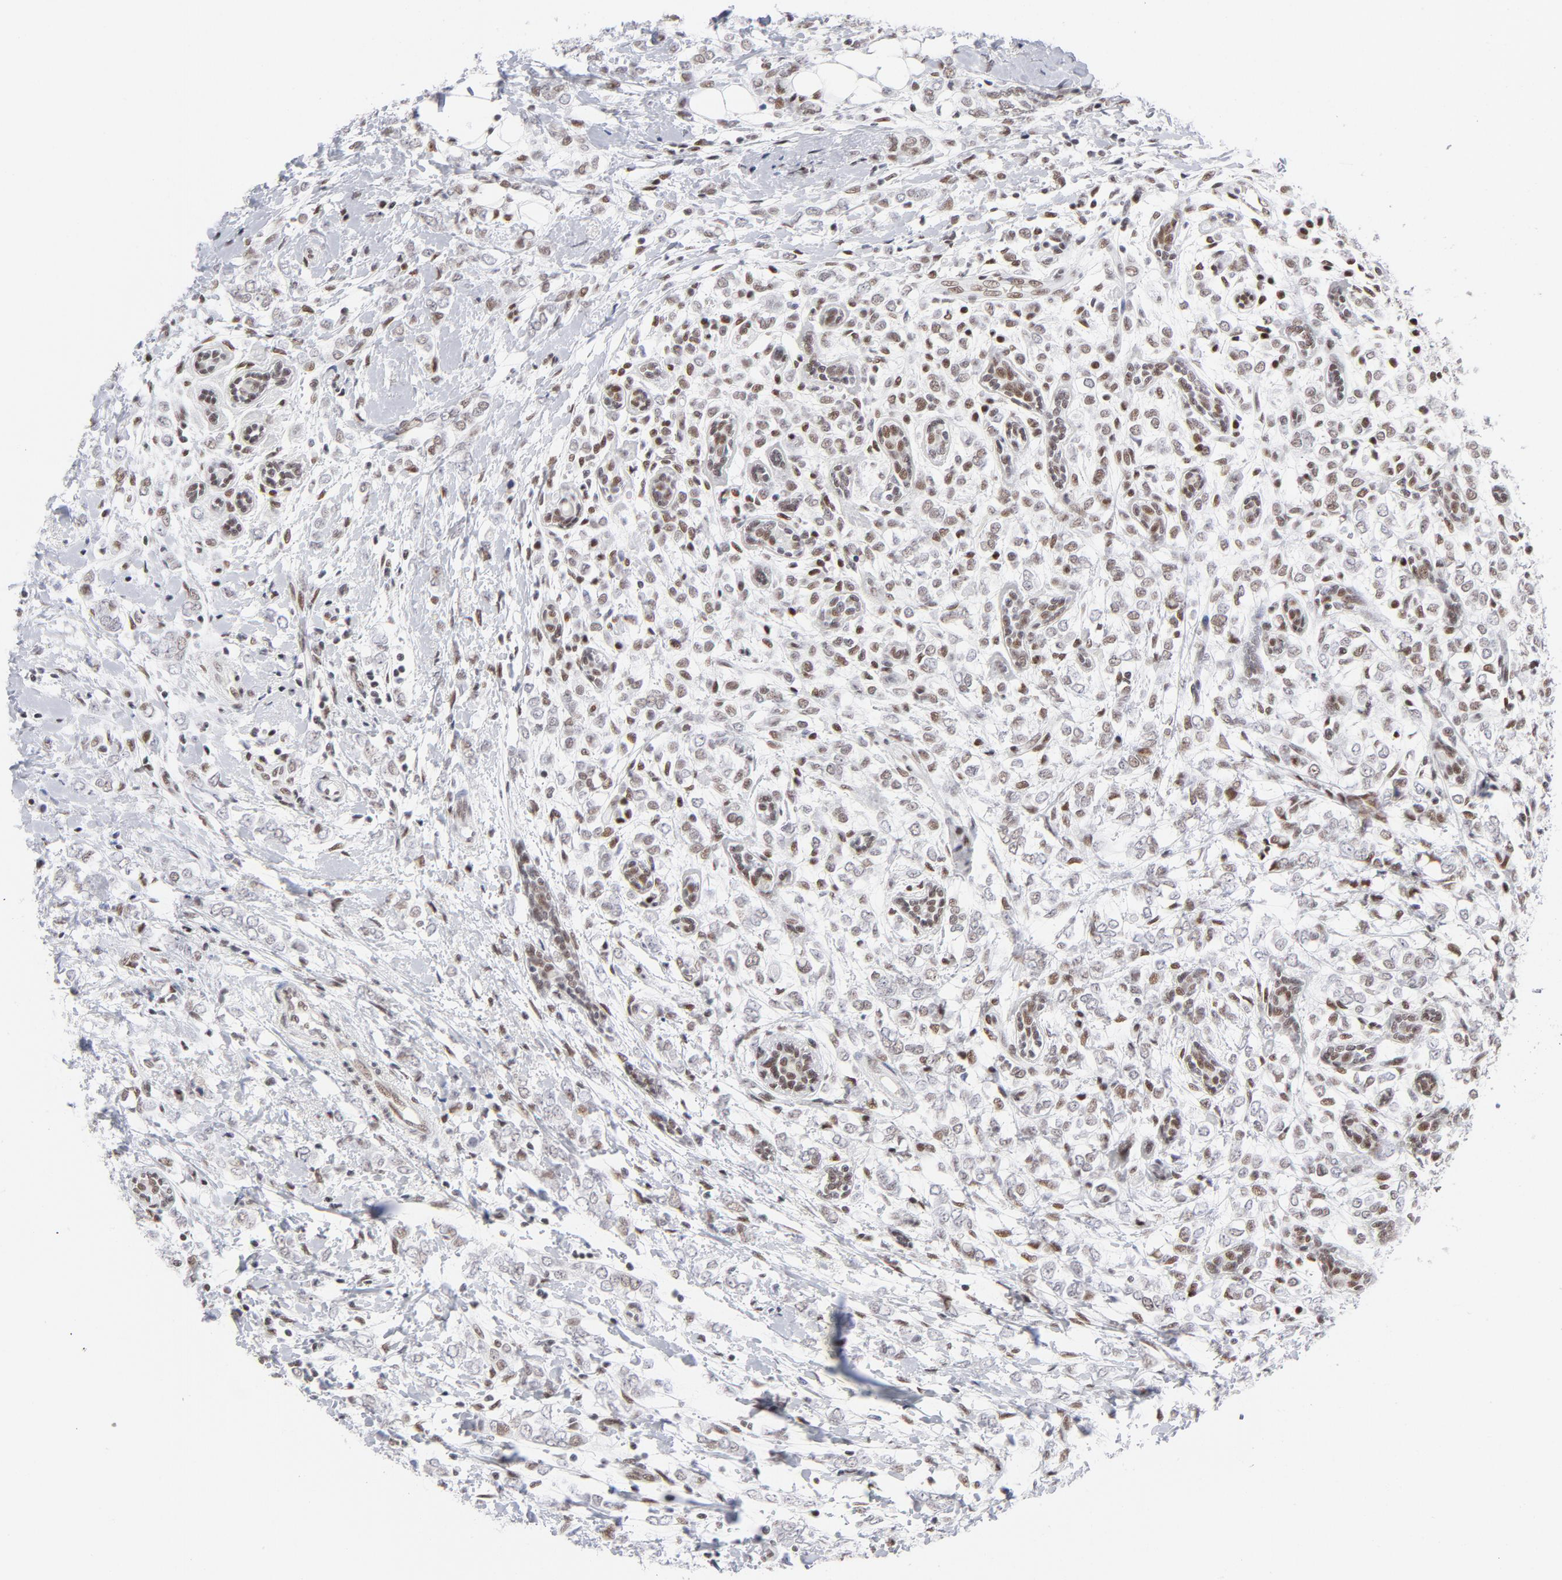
{"staining": {"intensity": "moderate", "quantity": "25%-75%", "location": "nuclear"}, "tissue": "breast cancer", "cell_type": "Tumor cells", "image_type": "cancer", "snomed": [{"axis": "morphology", "description": "Normal tissue, NOS"}, {"axis": "morphology", "description": "Lobular carcinoma"}, {"axis": "topography", "description": "Breast"}], "caption": "Protein expression analysis of breast lobular carcinoma demonstrates moderate nuclear expression in approximately 25%-75% of tumor cells. The protein of interest is shown in brown color, while the nuclei are stained blue.", "gene": "ATF2", "patient": {"sex": "female", "age": 47}}